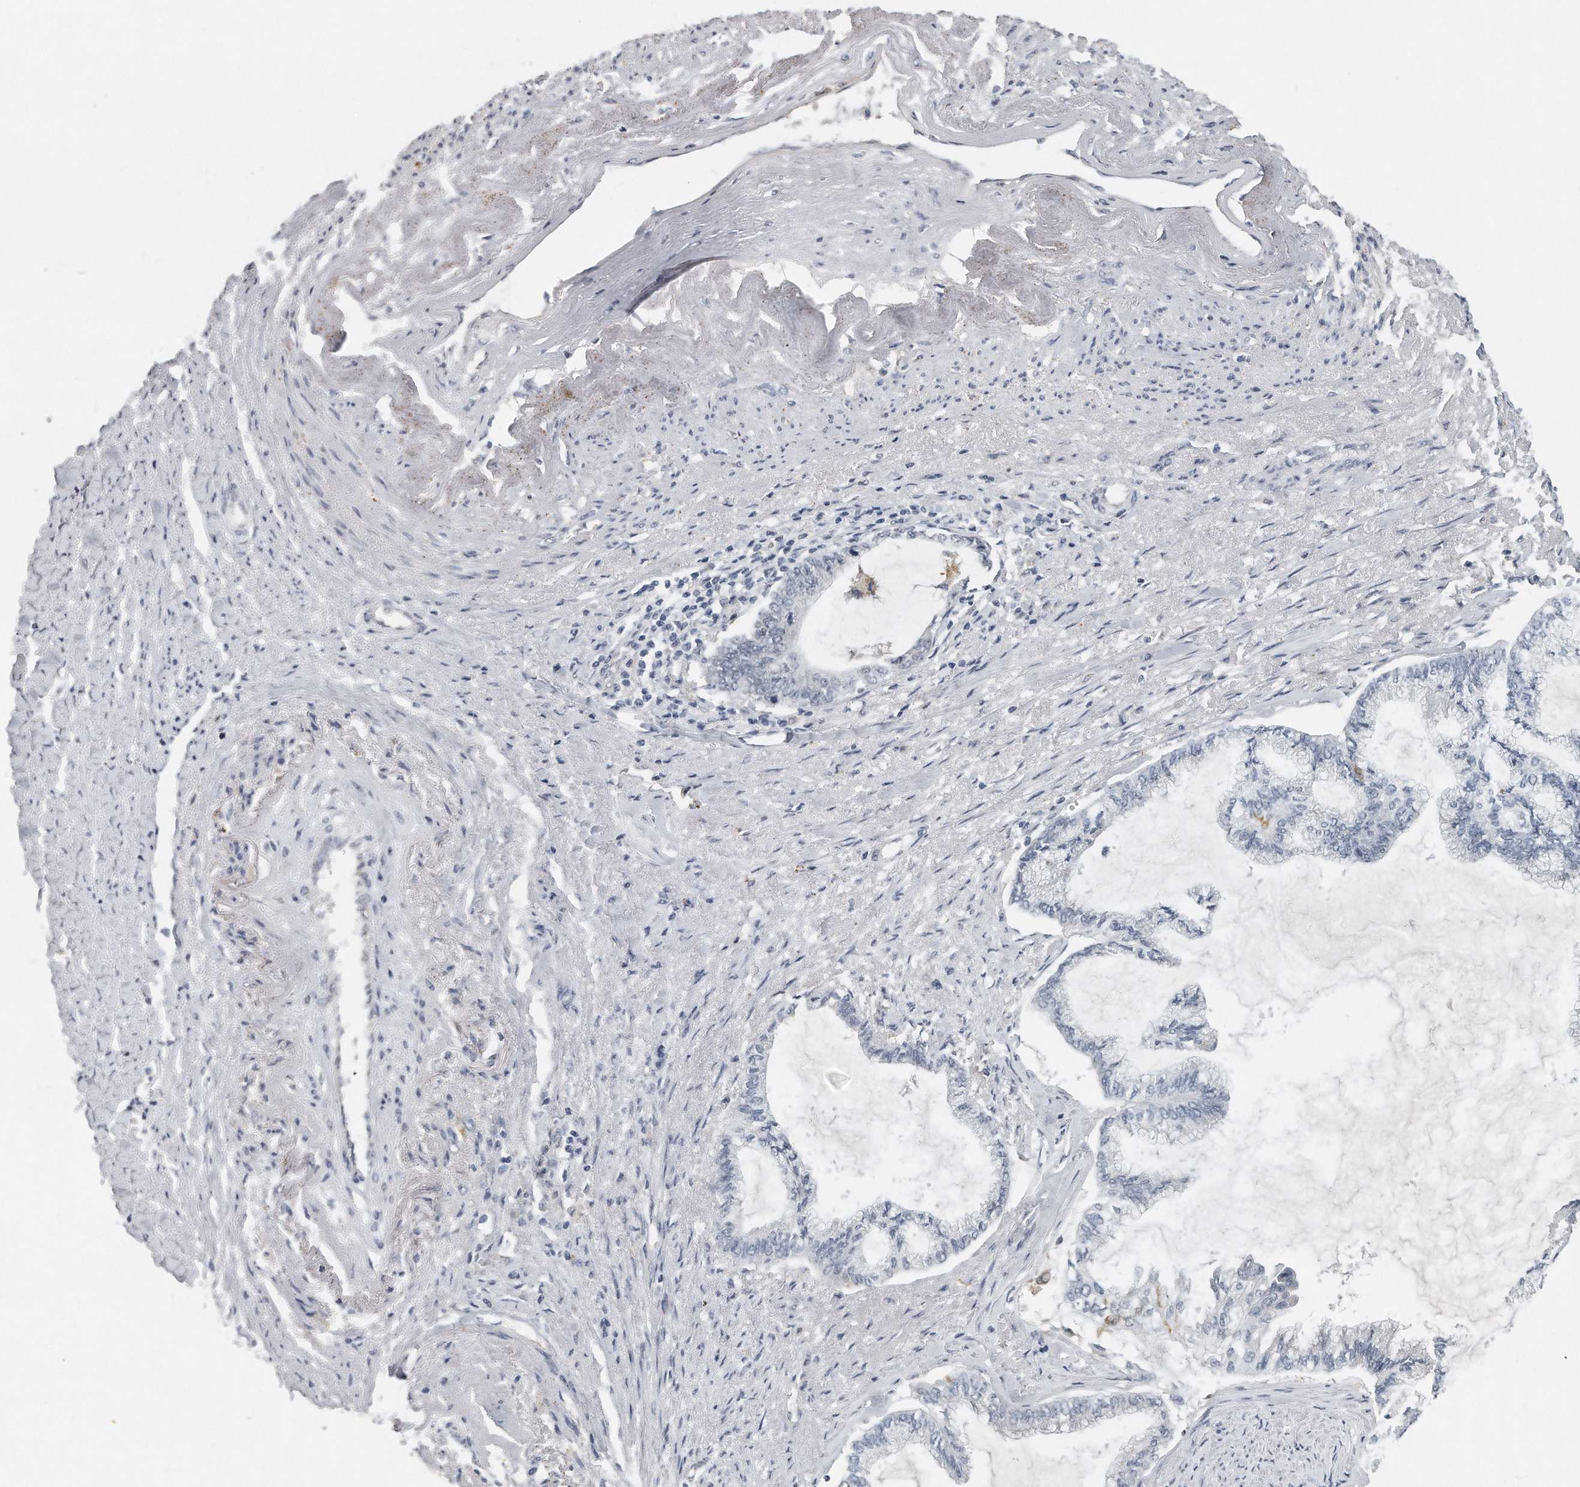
{"staining": {"intensity": "negative", "quantity": "none", "location": "none"}, "tissue": "endometrial cancer", "cell_type": "Tumor cells", "image_type": "cancer", "snomed": [{"axis": "morphology", "description": "Adenocarcinoma, NOS"}, {"axis": "topography", "description": "Endometrium"}], "caption": "A photomicrograph of endometrial cancer stained for a protein reveals no brown staining in tumor cells.", "gene": "CAMK1", "patient": {"sex": "female", "age": 86}}